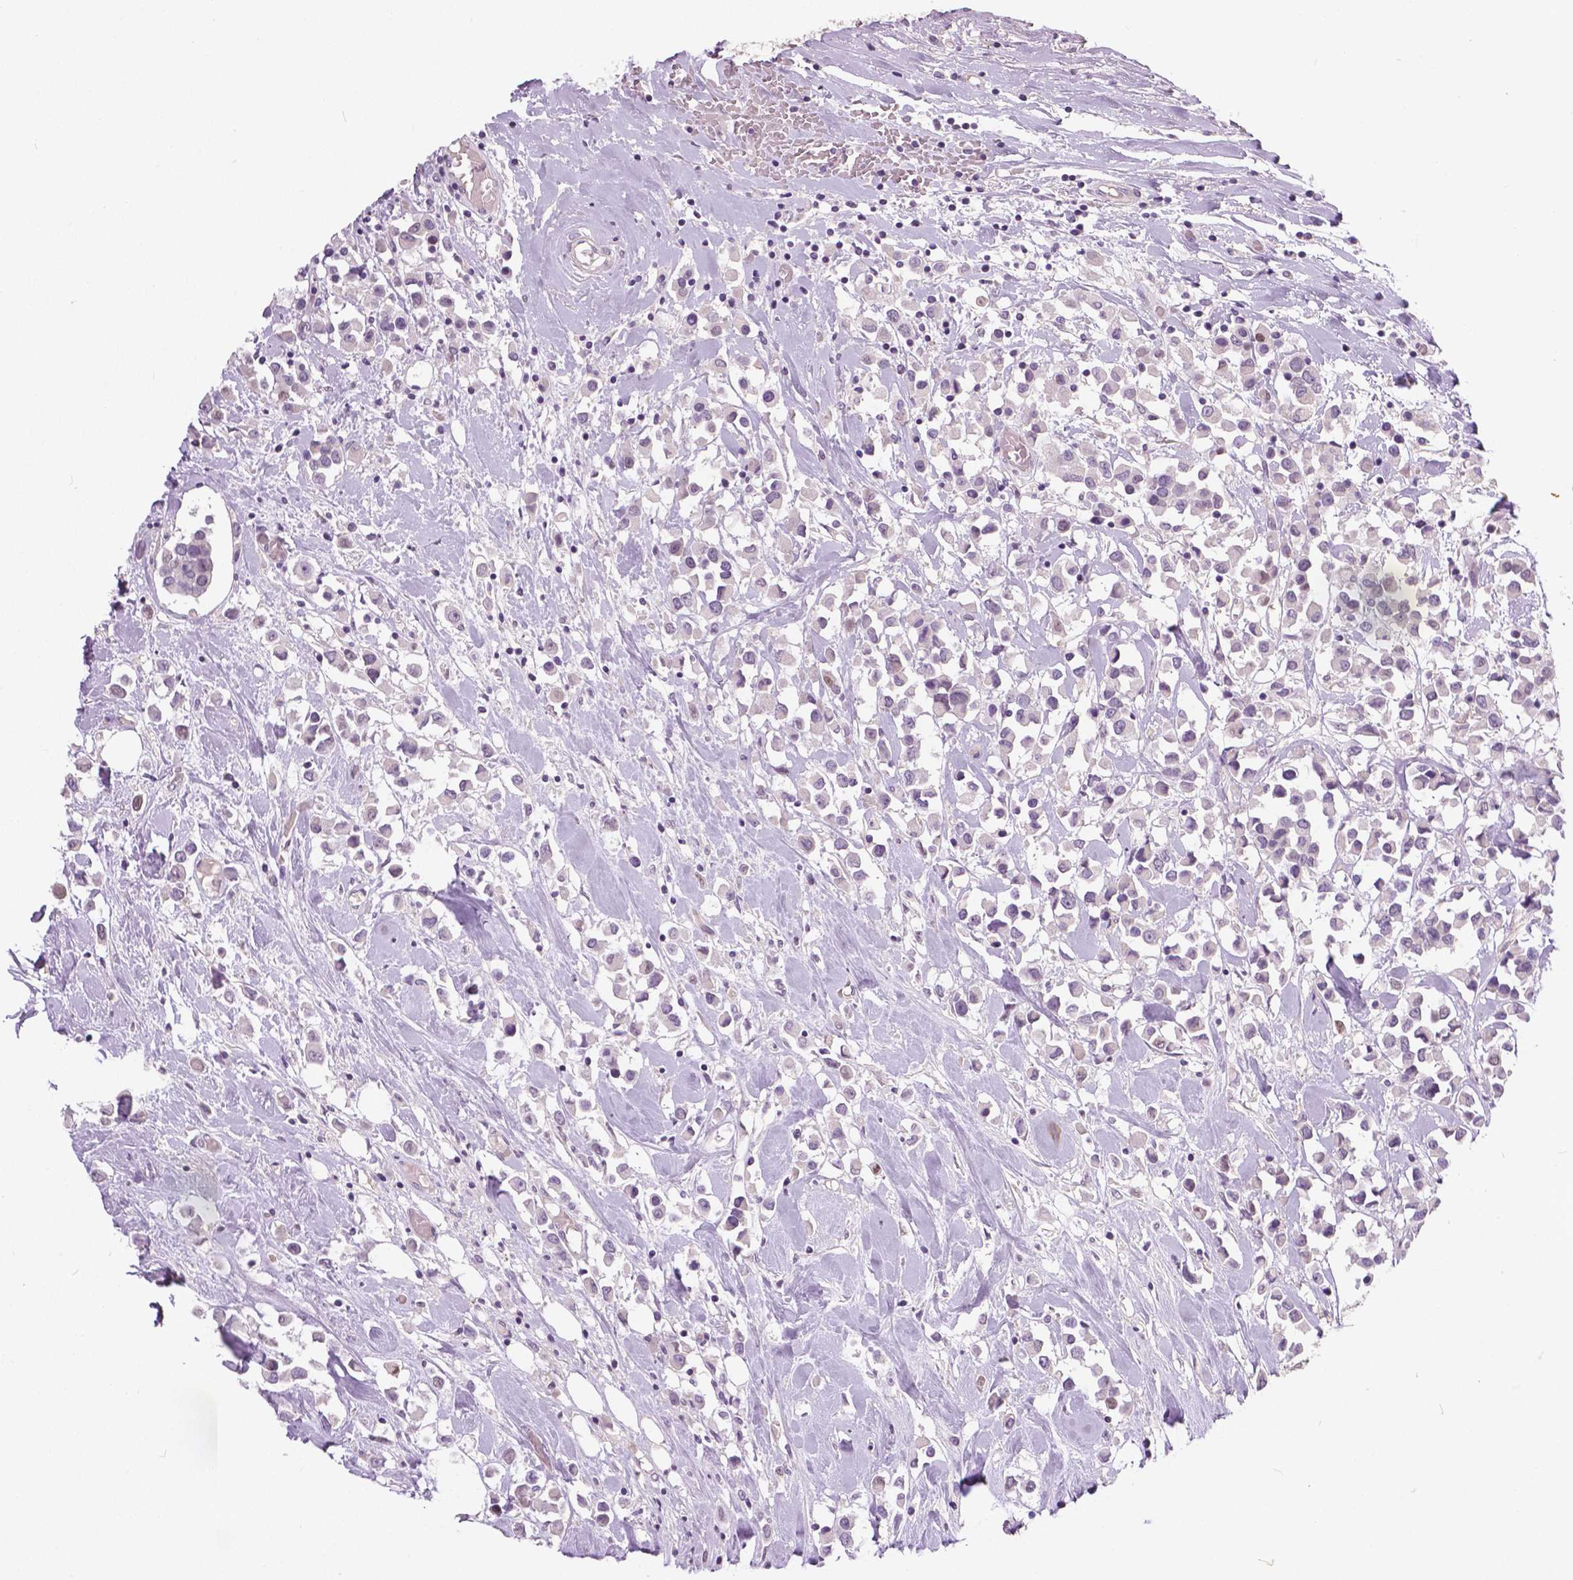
{"staining": {"intensity": "negative", "quantity": "none", "location": "none"}, "tissue": "breast cancer", "cell_type": "Tumor cells", "image_type": "cancer", "snomed": [{"axis": "morphology", "description": "Duct carcinoma"}, {"axis": "topography", "description": "Breast"}], "caption": "This is an immunohistochemistry photomicrograph of breast cancer (infiltrating ductal carcinoma). There is no staining in tumor cells.", "gene": "FOXA1", "patient": {"sex": "female", "age": 61}}